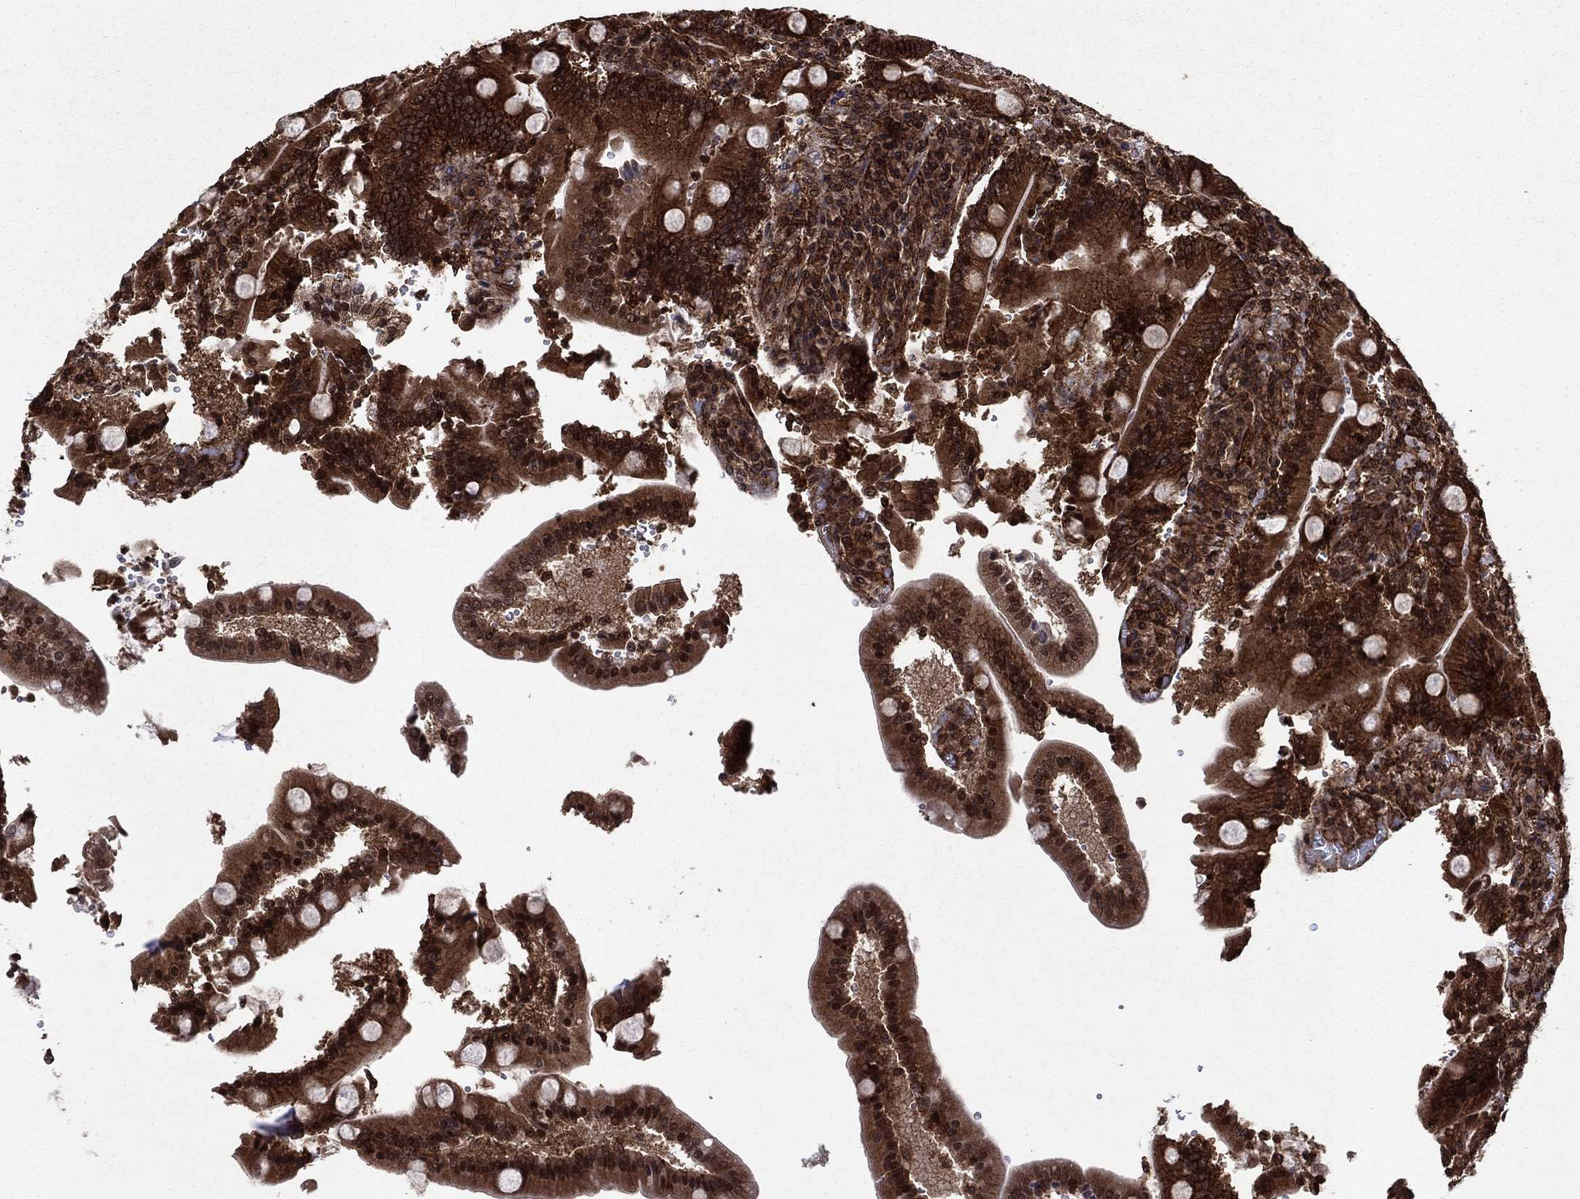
{"staining": {"intensity": "strong", "quantity": ">75%", "location": "cytoplasmic/membranous"}, "tissue": "duodenum", "cell_type": "Glandular cells", "image_type": "normal", "snomed": [{"axis": "morphology", "description": "Normal tissue, NOS"}, {"axis": "topography", "description": "Duodenum"}], "caption": "Duodenum stained with immunohistochemistry reveals strong cytoplasmic/membranous positivity in about >75% of glandular cells.", "gene": "SSX2IP", "patient": {"sex": "female", "age": 62}}